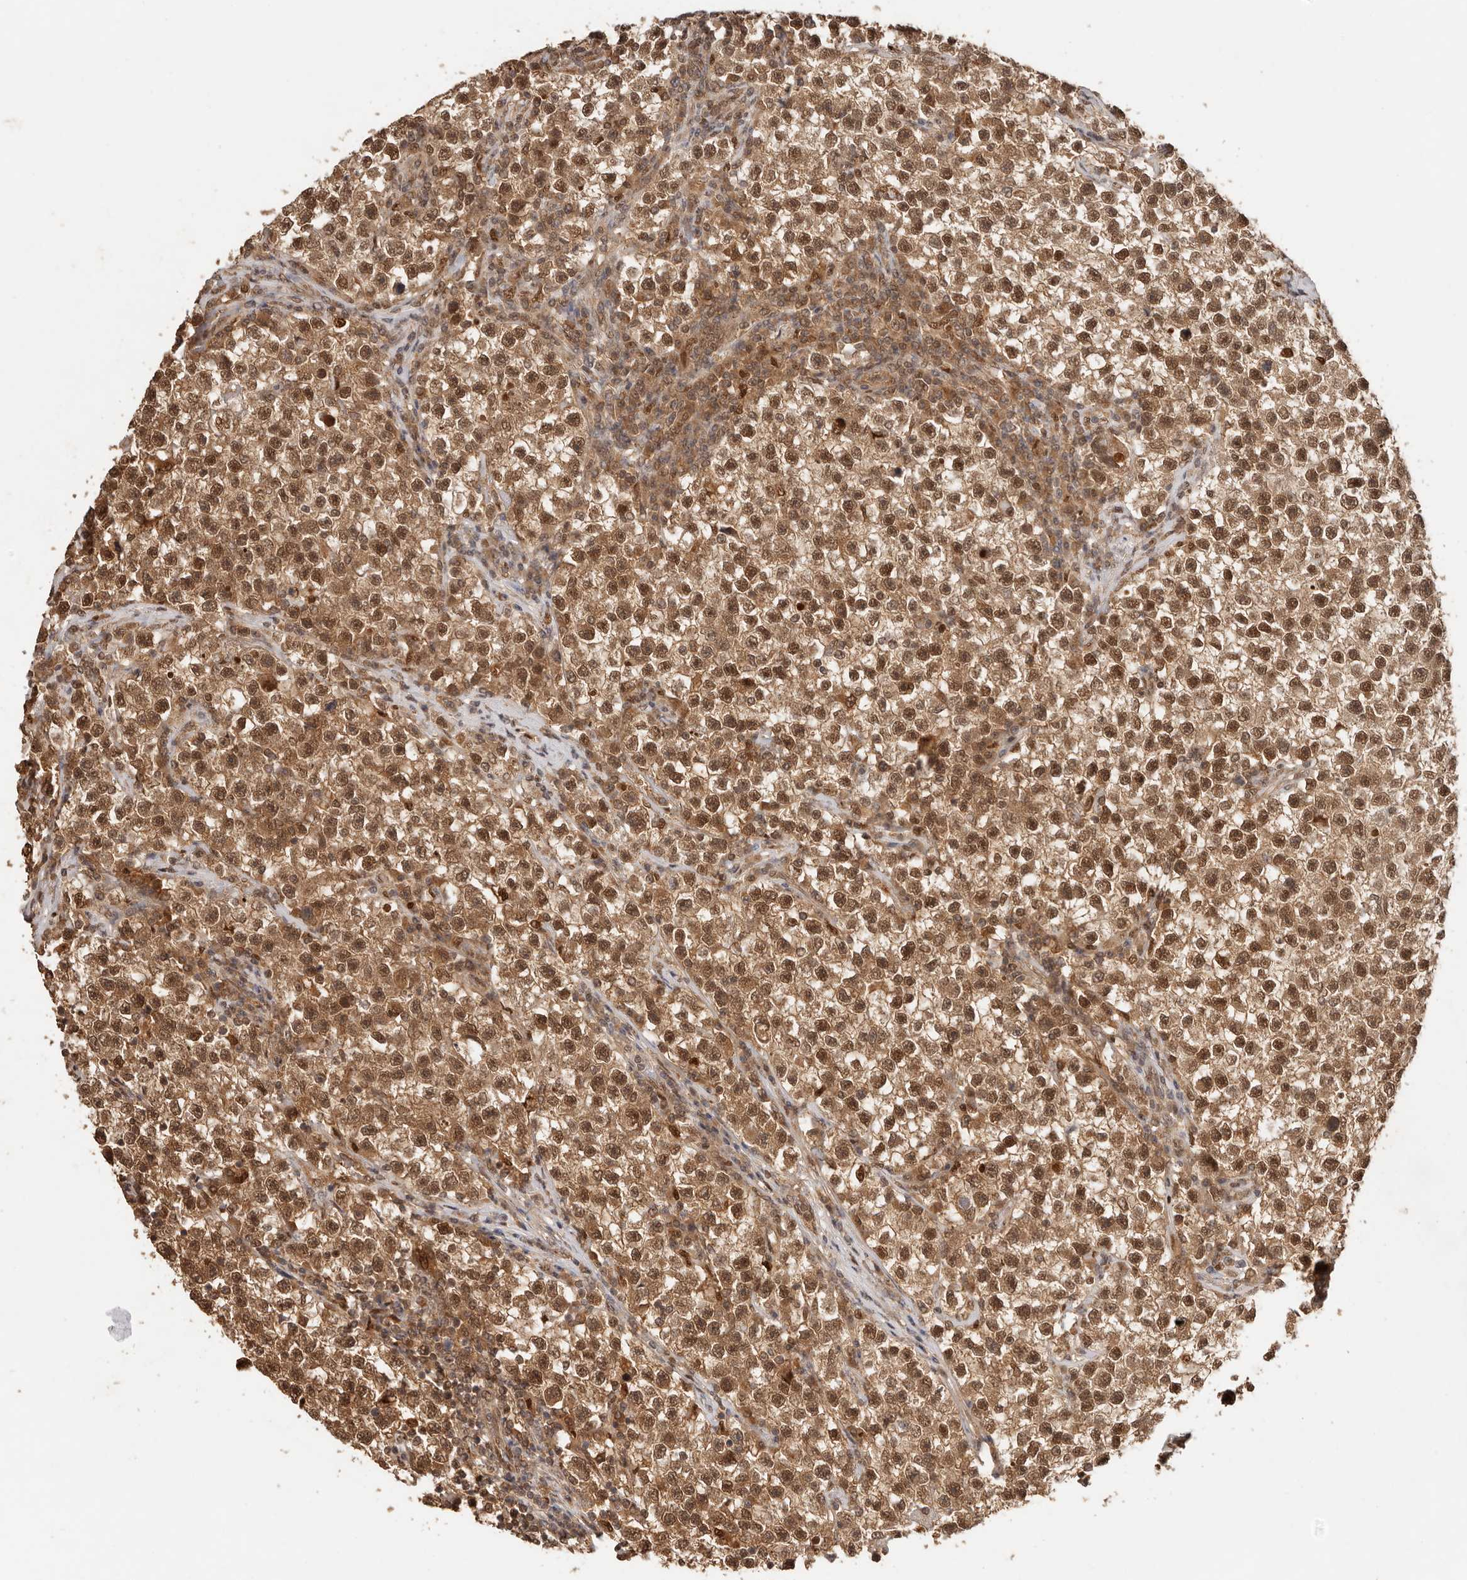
{"staining": {"intensity": "moderate", "quantity": ">75%", "location": "cytoplasmic/membranous,nuclear"}, "tissue": "testis cancer", "cell_type": "Tumor cells", "image_type": "cancer", "snomed": [{"axis": "morphology", "description": "Seminoma, NOS"}, {"axis": "topography", "description": "Testis"}], "caption": "Immunohistochemical staining of human testis cancer (seminoma) reveals medium levels of moderate cytoplasmic/membranous and nuclear protein expression in approximately >75% of tumor cells.", "gene": "PSMA5", "patient": {"sex": "male", "age": 22}}